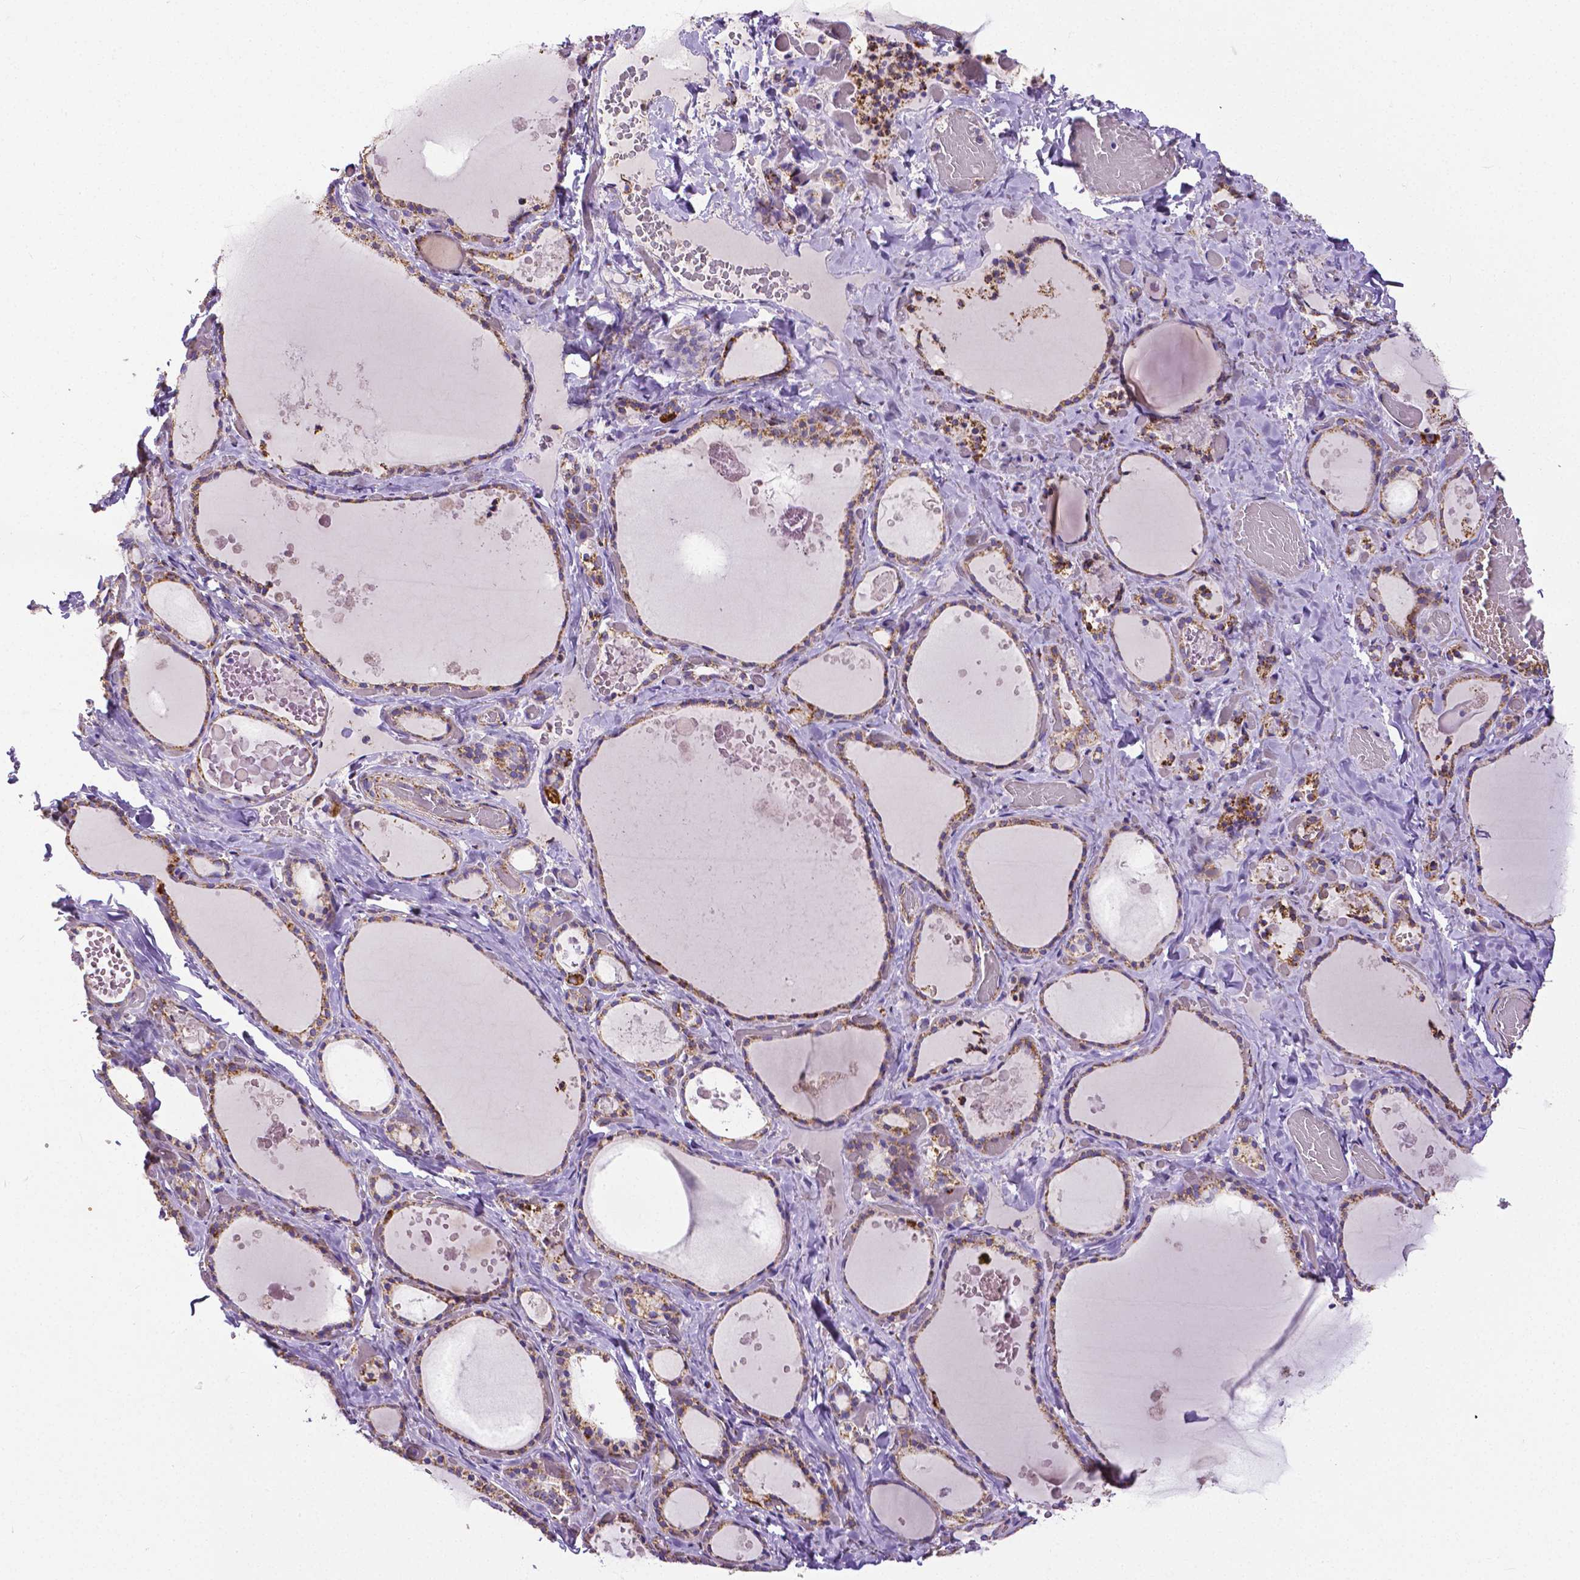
{"staining": {"intensity": "moderate", "quantity": ">75%", "location": "cytoplasmic/membranous"}, "tissue": "thyroid gland", "cell_type": "Glandular cells", "image_type": "normal", "snomed": [{"axis": "morphology", "description": "Normal tissue, NOS"}, {"axis": "topography", "description": "Thyroid gland"}], "caption": "DAB (3,3'-diaminobenzidine) immunohistochemical staining of unremarkable human thyroid gland demonstrates moderate cytoplasmic/membranous protein staining in about >75% of glandular cells.", "gene": "MACC1", "patient": {"sex": "female", "age": 56}}